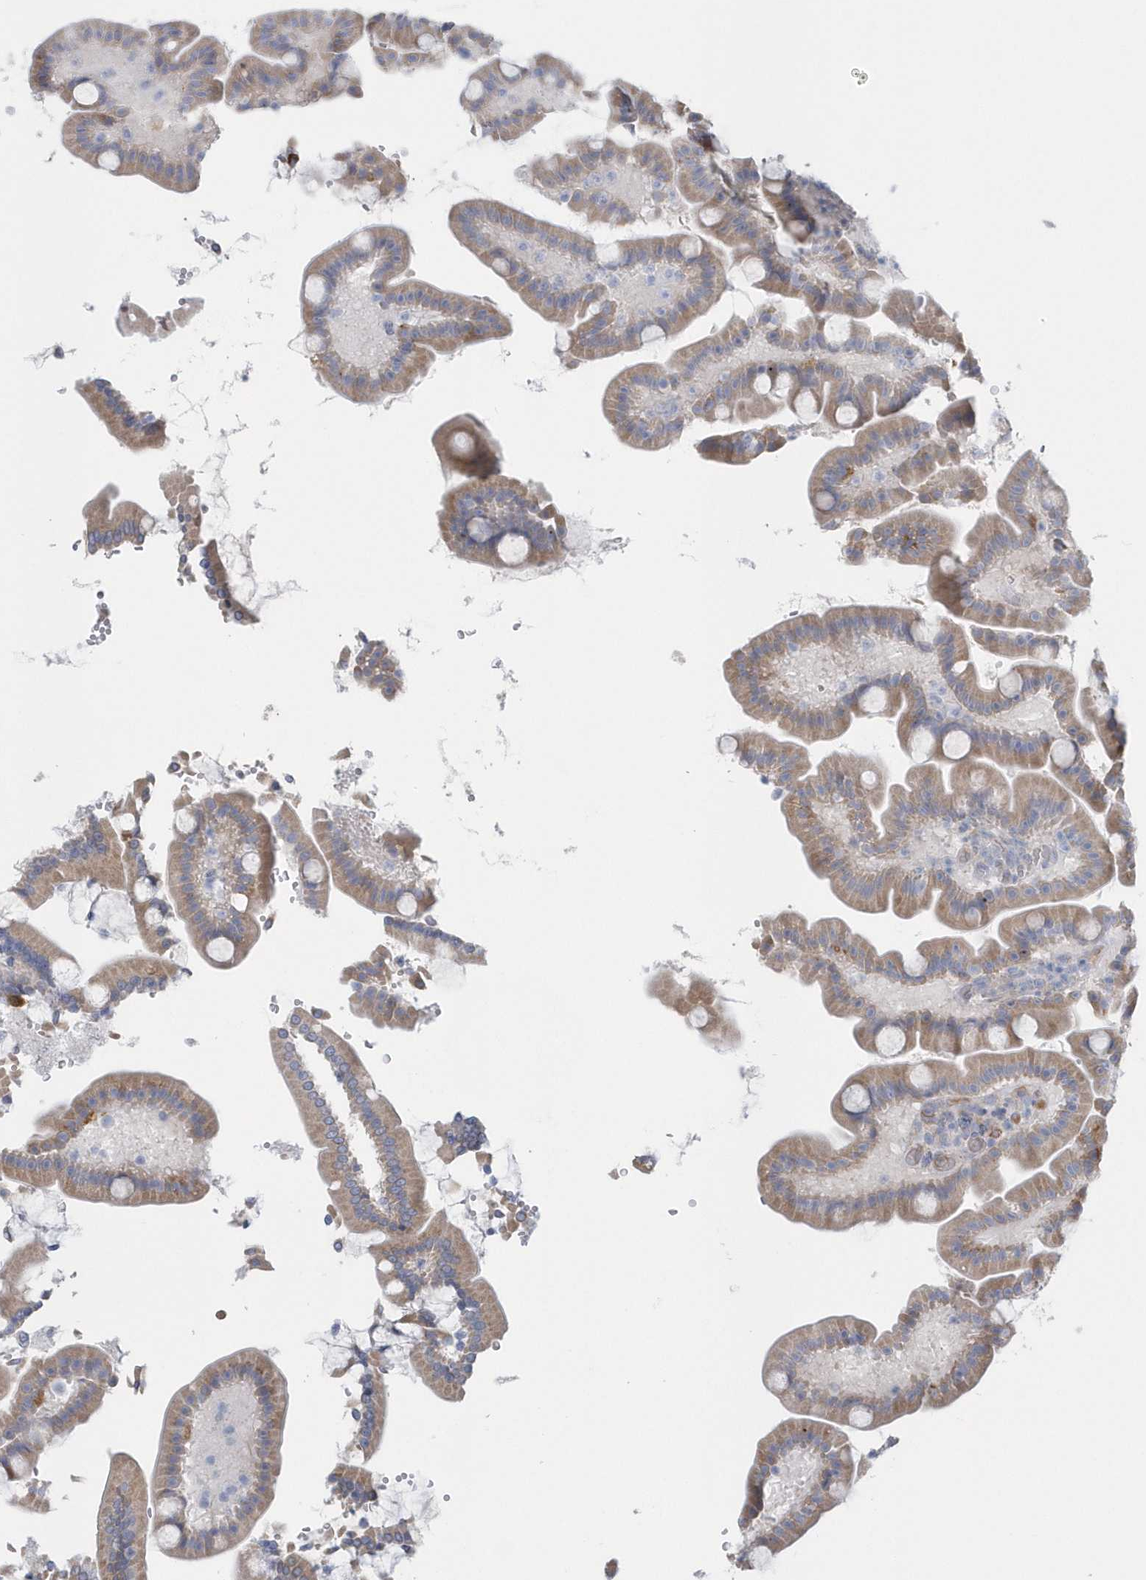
{"staining": {"intensity": "weak", "quantity": ">75%", "location": "cytoplasmic/membranous"}, "tissue": "duodenum", "cell_type": "Glandular cells", "image_type": "normal", "snomed": [{"axis": "morphology", "description": "Normal tissue, NOS"}, {"axis": "topography", "description": "Duodenum"}], "caption": "The photomicrograph demonstrates a brown stain indicating the presence of a protein in the cytoplasmic/membranous of glandular cells in duodenum.", "gene": "SPATA18", "patient": {"sex": "male", "age": 55}}